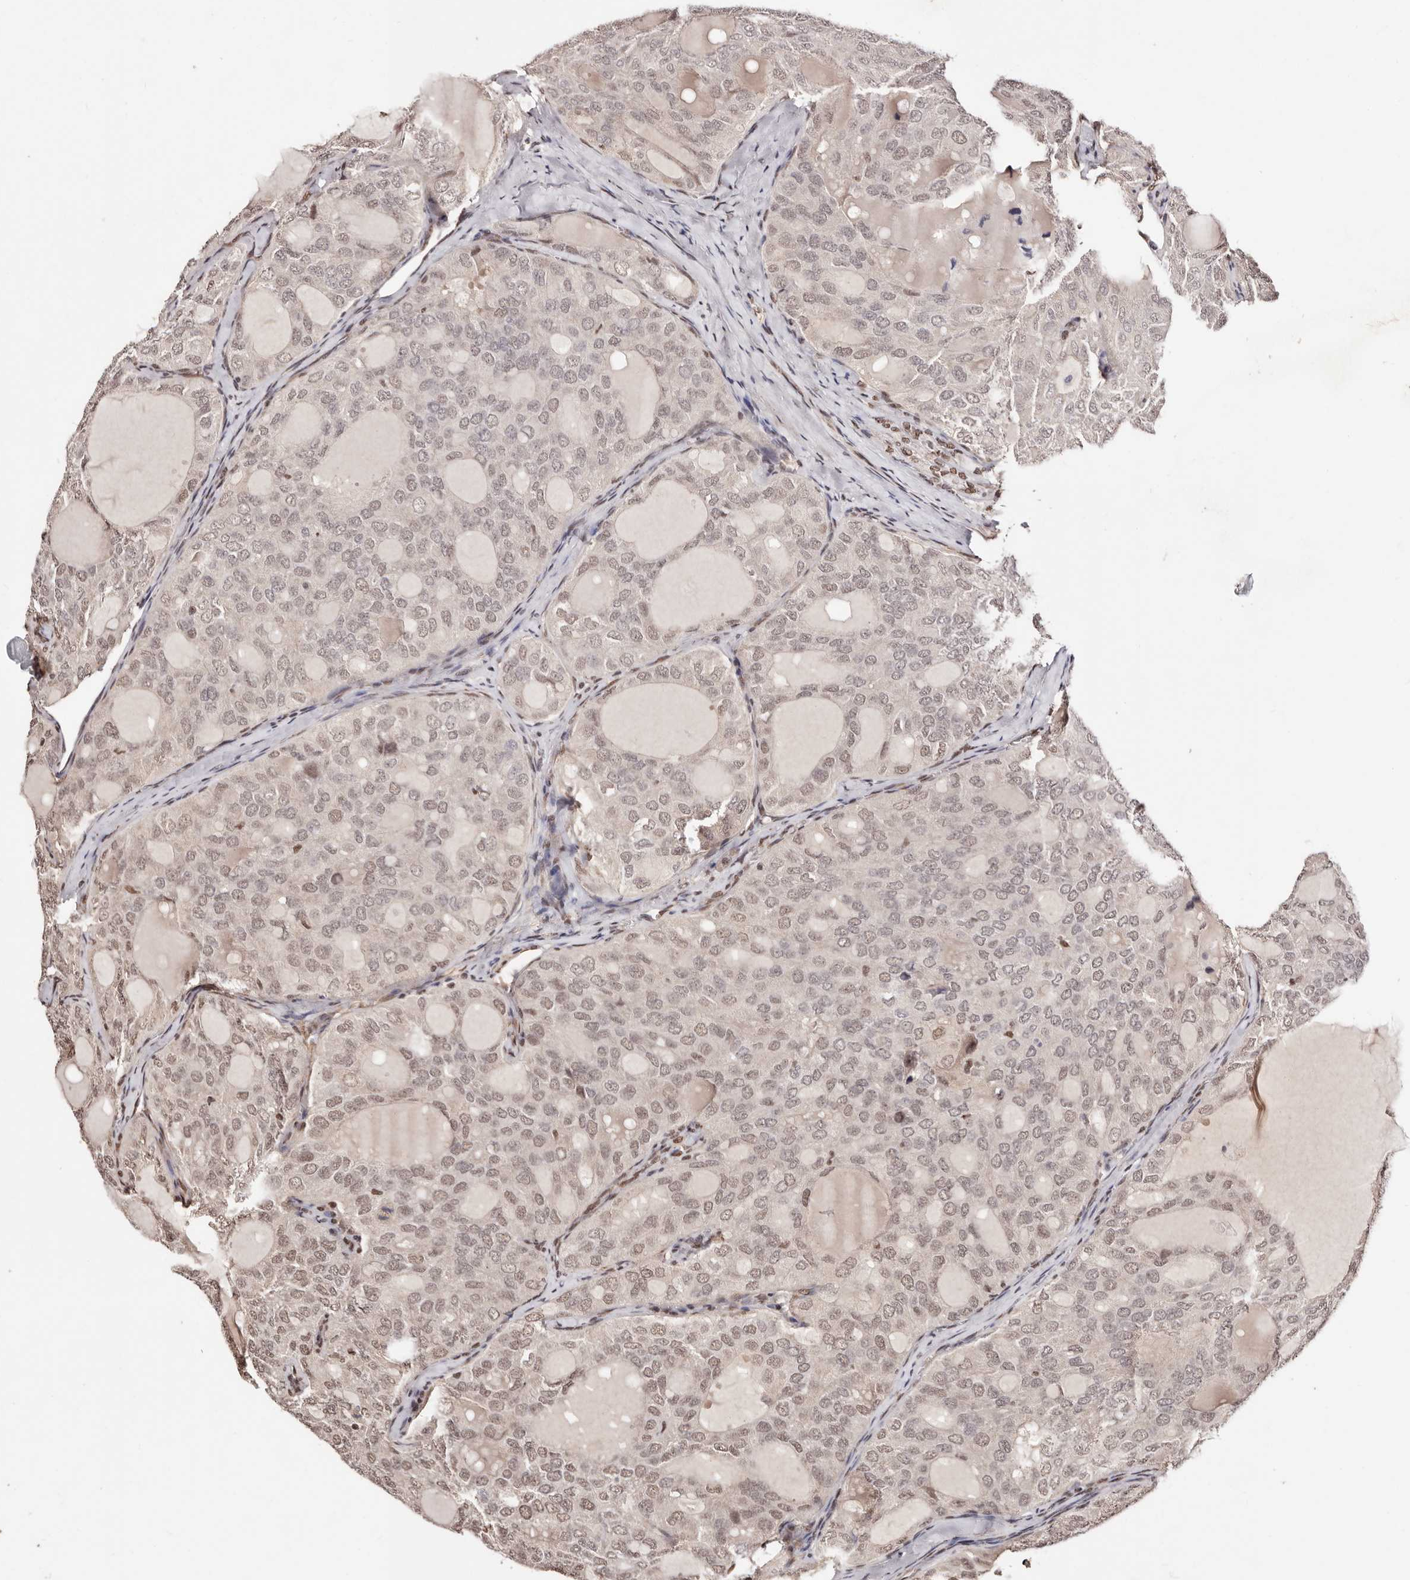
{"staining": {"intensity": "weak", "quantity": ">75%", "location": "nuclear"}, "tissue": "thyroid cancer", "cell_type": "Tumor cells", "image_type": "cancer", "snomed": [{"axis": "morphology", "description": "Follicular adenoma carcinoma, NOS"}, {"axis": "topography", "description": "Thyroid gland"}], "caption": "Weak nuclear positivity is appreciated in approximately >75% of tumor cells in follicular adenoma carcinoma (thyroid).", "gene": "BICRAL", "patient": {"sex": "male", "age": 75}}